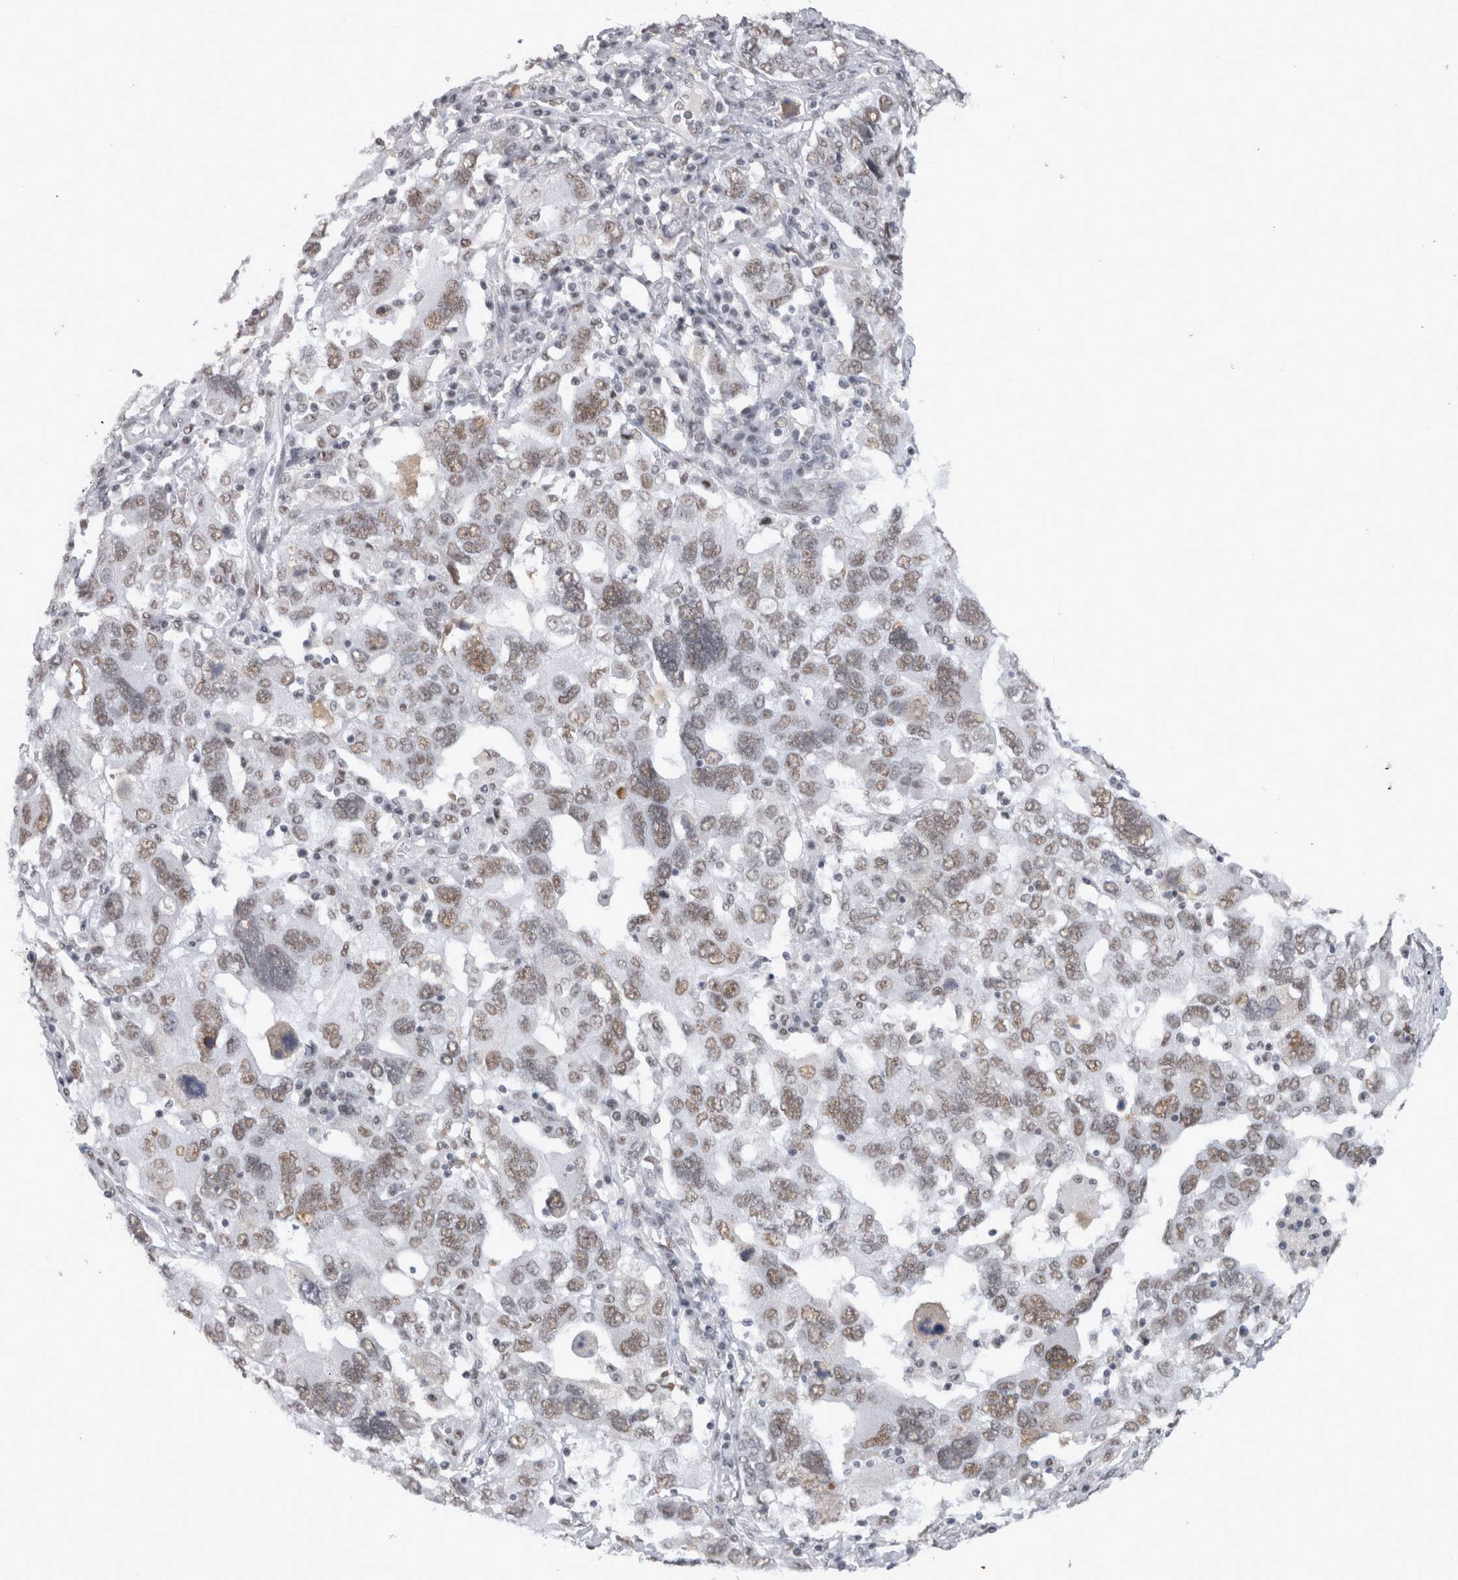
{"staining": {"intensity": "weak", "quantity": ">75%", "location": "nuclear"}, "tissue": "ovarian cancer", "cell_type": "Tumor cells", "image_type": "cancer", "snomed": [{"axis": "morphology", "description": "Carcinoma, endometroid"}, {"axis": "topography", "description": "Ovary"}], "caption": "A low amount of weak nuclear positivity is seen in approximately >75% of tumor cells in ovarian cancer tissue.", "gene": "API5", "patient": {"sex": "female", "age": 62}}